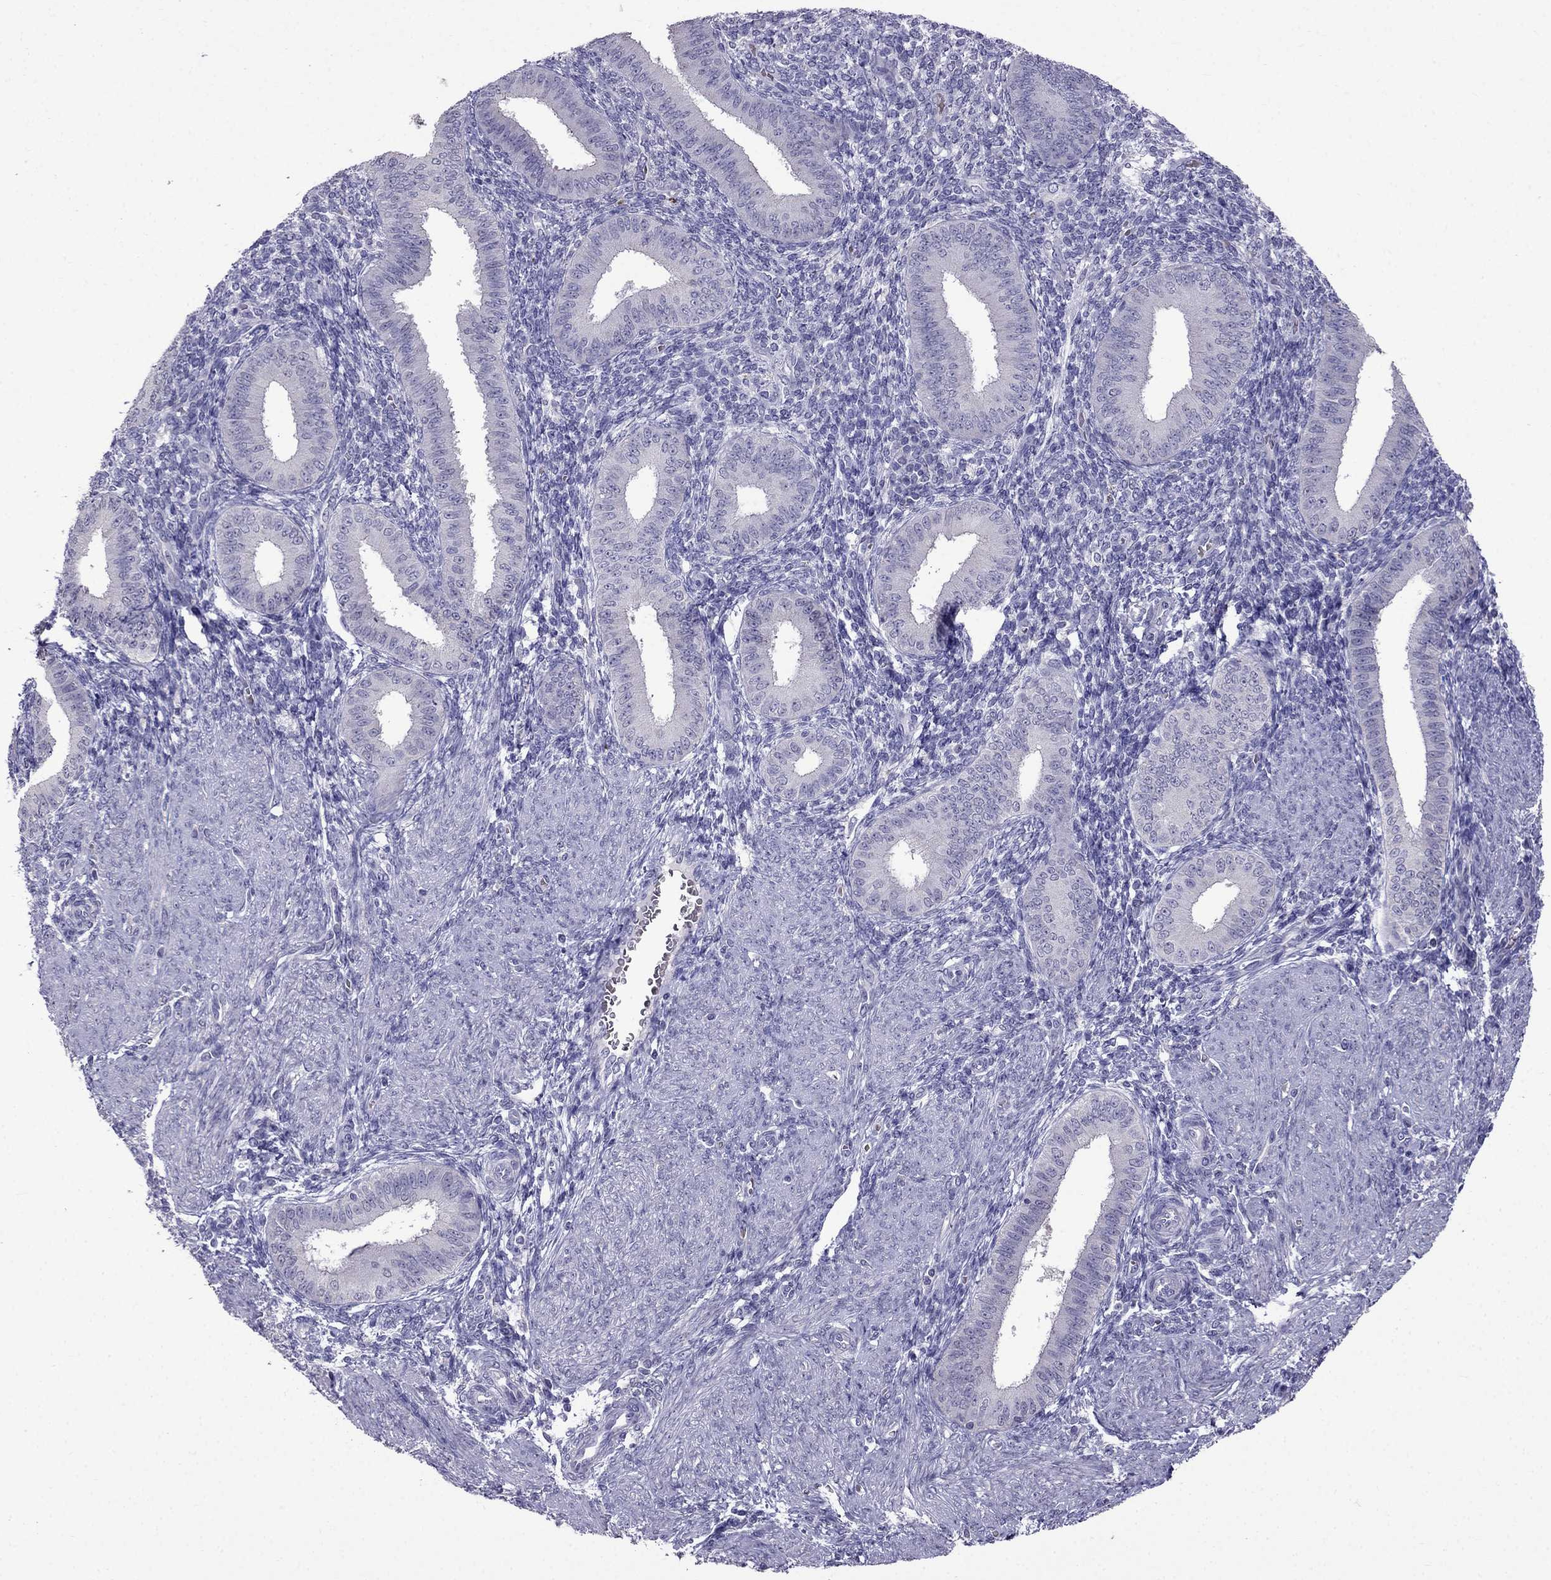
{"staining": {"intensity": "negative", "quantity": "none", "location": "none"}, "tissue": "endometrium", "cell_type": "Cells in endometrial stroma", "image_type": "normal", "snomed": [{"axis": "morphology", "description": "Normal tissue, NOS"}, {"axis": "topography", "description": "Endometrium"}], "caption": "Endometrium was stained to show a protein in brown. There is no significant positivity in cells in endometrial stroma. Nuclei are stained in blue.", "gene": "AQP9", "patient": {"sex": "female", "age": 39}}